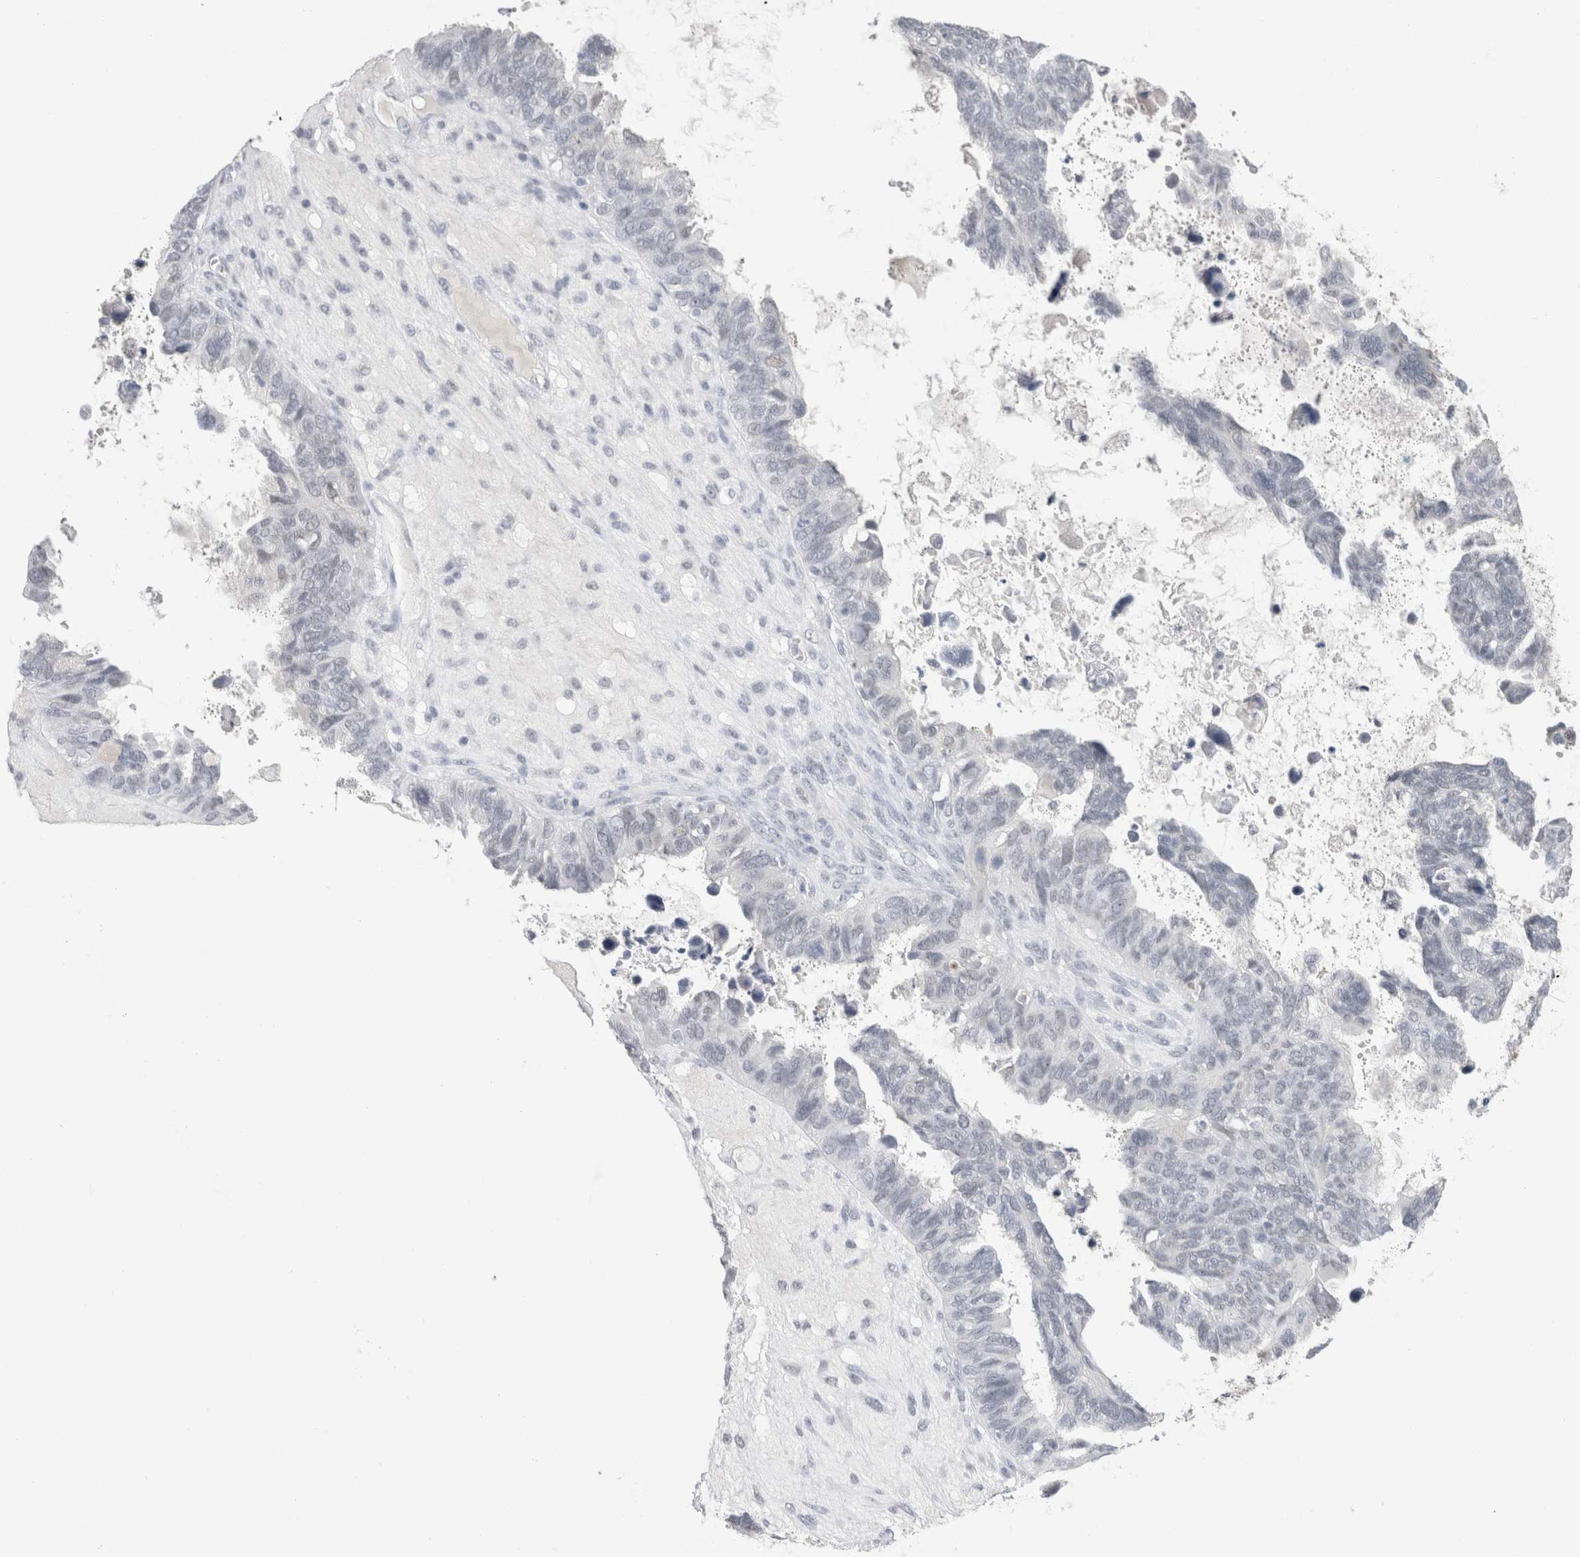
{"staining": {"intensity": "negative", "quantity": "none", "location": "none"}, "tissue": "ovarian cancer", "cell_type": "Tumor cells", "image_type": "cancer", "snomed": [{"axis": "morphology", "description": "Cystadenocarcinoma, serous, NOS"}, {"axis": "topography", "description": "Ovary"}], "caption": "This is a image of immunohistochemistry (IHC) staining of ovarian cancer (serous cystadenocarcinoma), which shows no positivity in tumor cells.", "gene": "CADM3", "patient": {"sex": "female", "age": 79}}